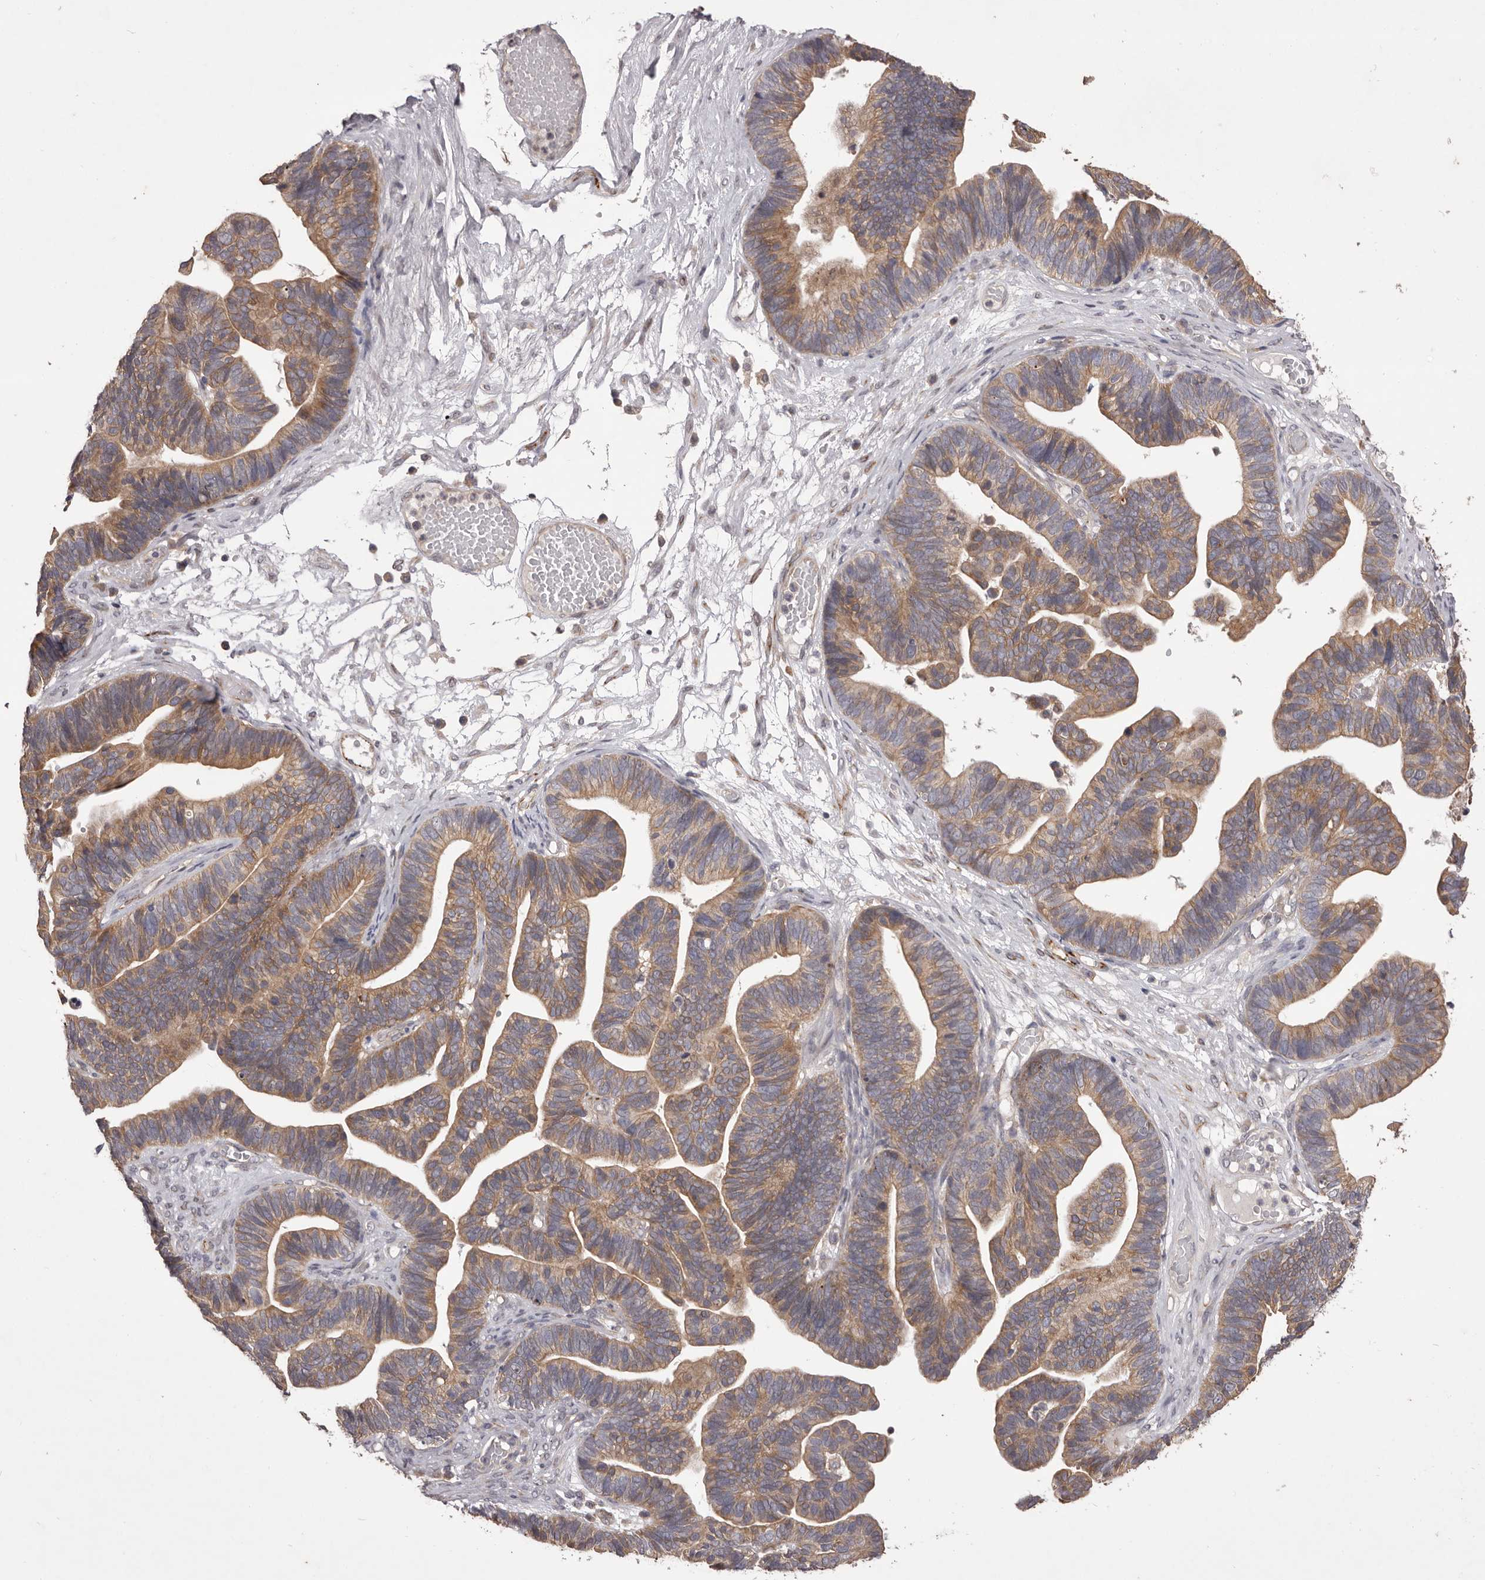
{"staining": {"intensity": "moderate", "quantity": ">75%", "location": "cytoplasmic/membranous"}, "tissue": "ovarian cancer", "cell_type": "Tumor cells", "image_type": "cancer", "snomed": [{"axis": "morphology", "description": "Cystadenocarcinoma, serous, NOS"}, {"axis": "topography", "description": "Ovary"}], "caption": "A medium amount of moderate cytoplasmic/membranous expression is seen in approximately >75% of tumor cells in serous cystadenocarcinoma (ovarian) tissue.", "gene": "PNRC1", "patient": {"sex": "female", "age": 56}}